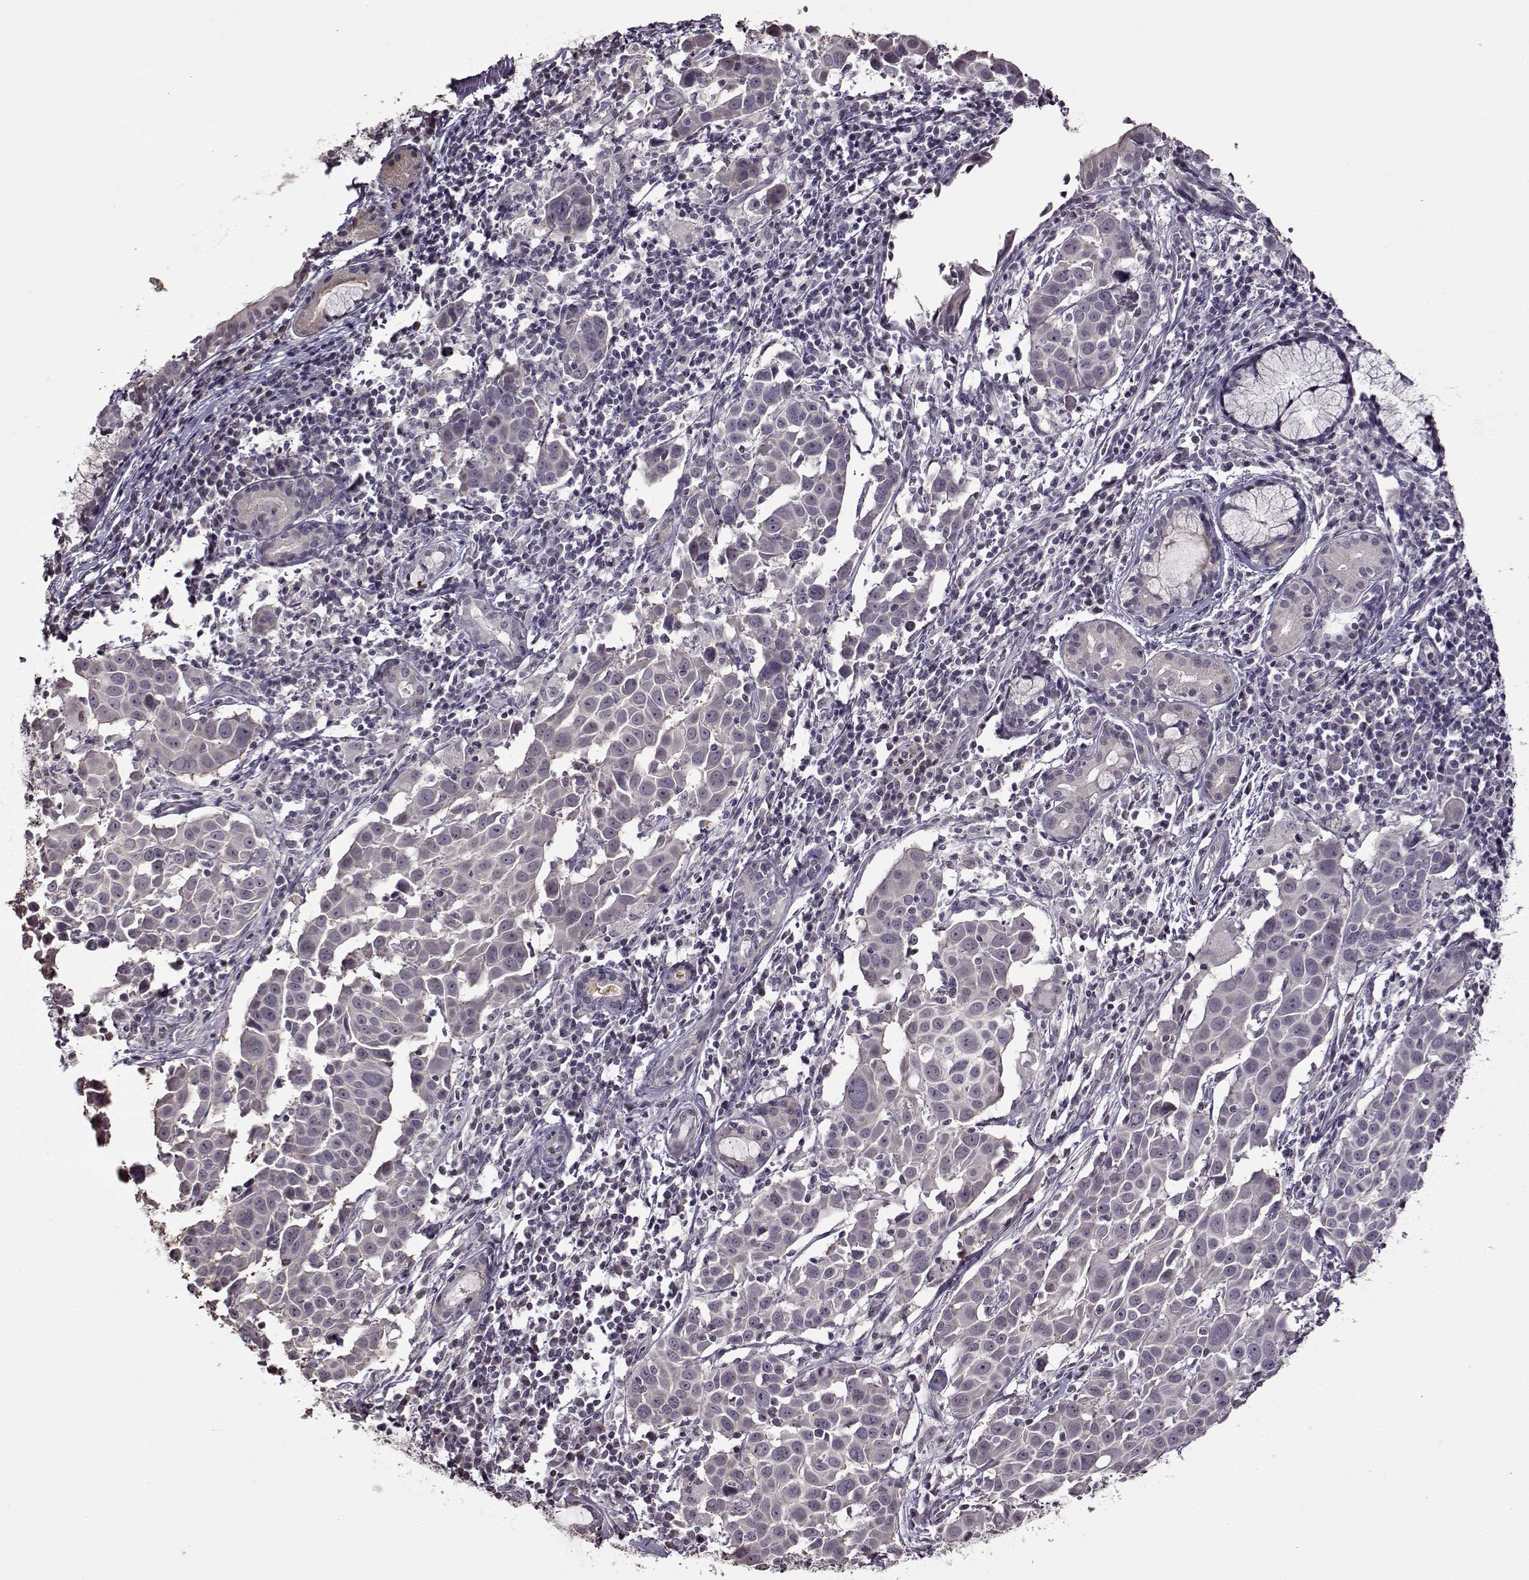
{"staining": {"intensity": "negative", "quantity": "none", "location": "none"}, "tissue": "lung cancer", "cell_type": "Tumor cells", "image_type": "cancer", "snomed": [{"axis": "morphology", "description": "Squamous cell carcinoma, NOS"}, {"axis": "topography", "description": "Lung"}], "caption": "DAB immunohistochemical staining of human squamous cell carcinoma (lung) demonstrates no significant staining in tumor cells. Brightfield microscopy of immunohistochemistry (IHC) stained with DAB (3,3'-diaminobenzidine) (brown) and hematoxylin (blue), captured at high magnification.", "gene": "FSHB", "patient": {"sex": "male", "age": 57}}